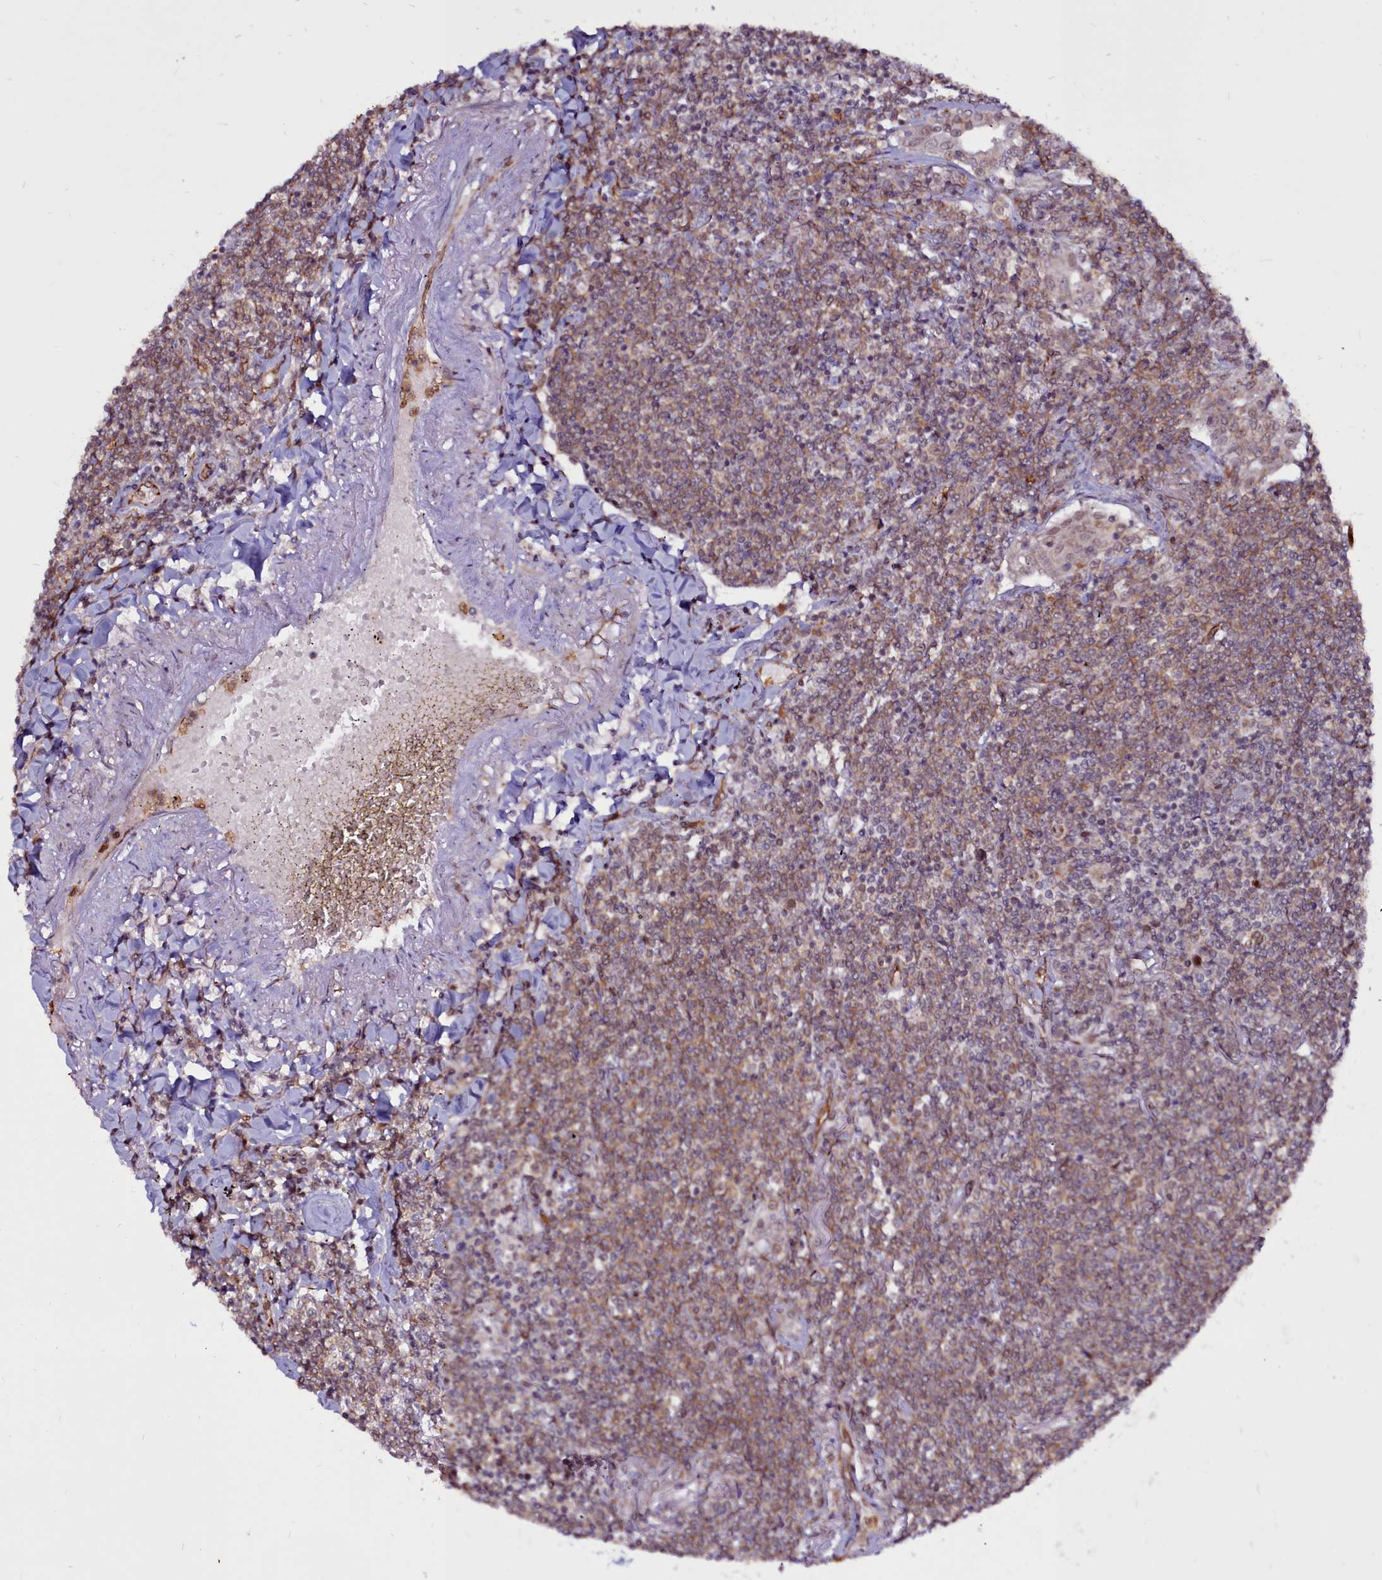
{"staining": {"intensity": "moderate", "quantity": "25%-75%", "location": "cytoplasmic/membranous"}, "tissue": "lymphoma", "cell_type": "Tumor cells", "image_type": "cancer", "snomed": [{"axis": "morphology", "description": "Malignant lymphoma, non-Hodgkin's type, Low grade"}, {"axis": "topography", "description": "Lung"}], "caption": "Tumor cells reveal medium levels of moderate cytoplasmic/membranous expression in about 25%-75% of cells in low-grade malignant lymphoma, non-Hodgkin's type.", "gene": "CLK3", "patient": {"sex": "female", "age": 71}}